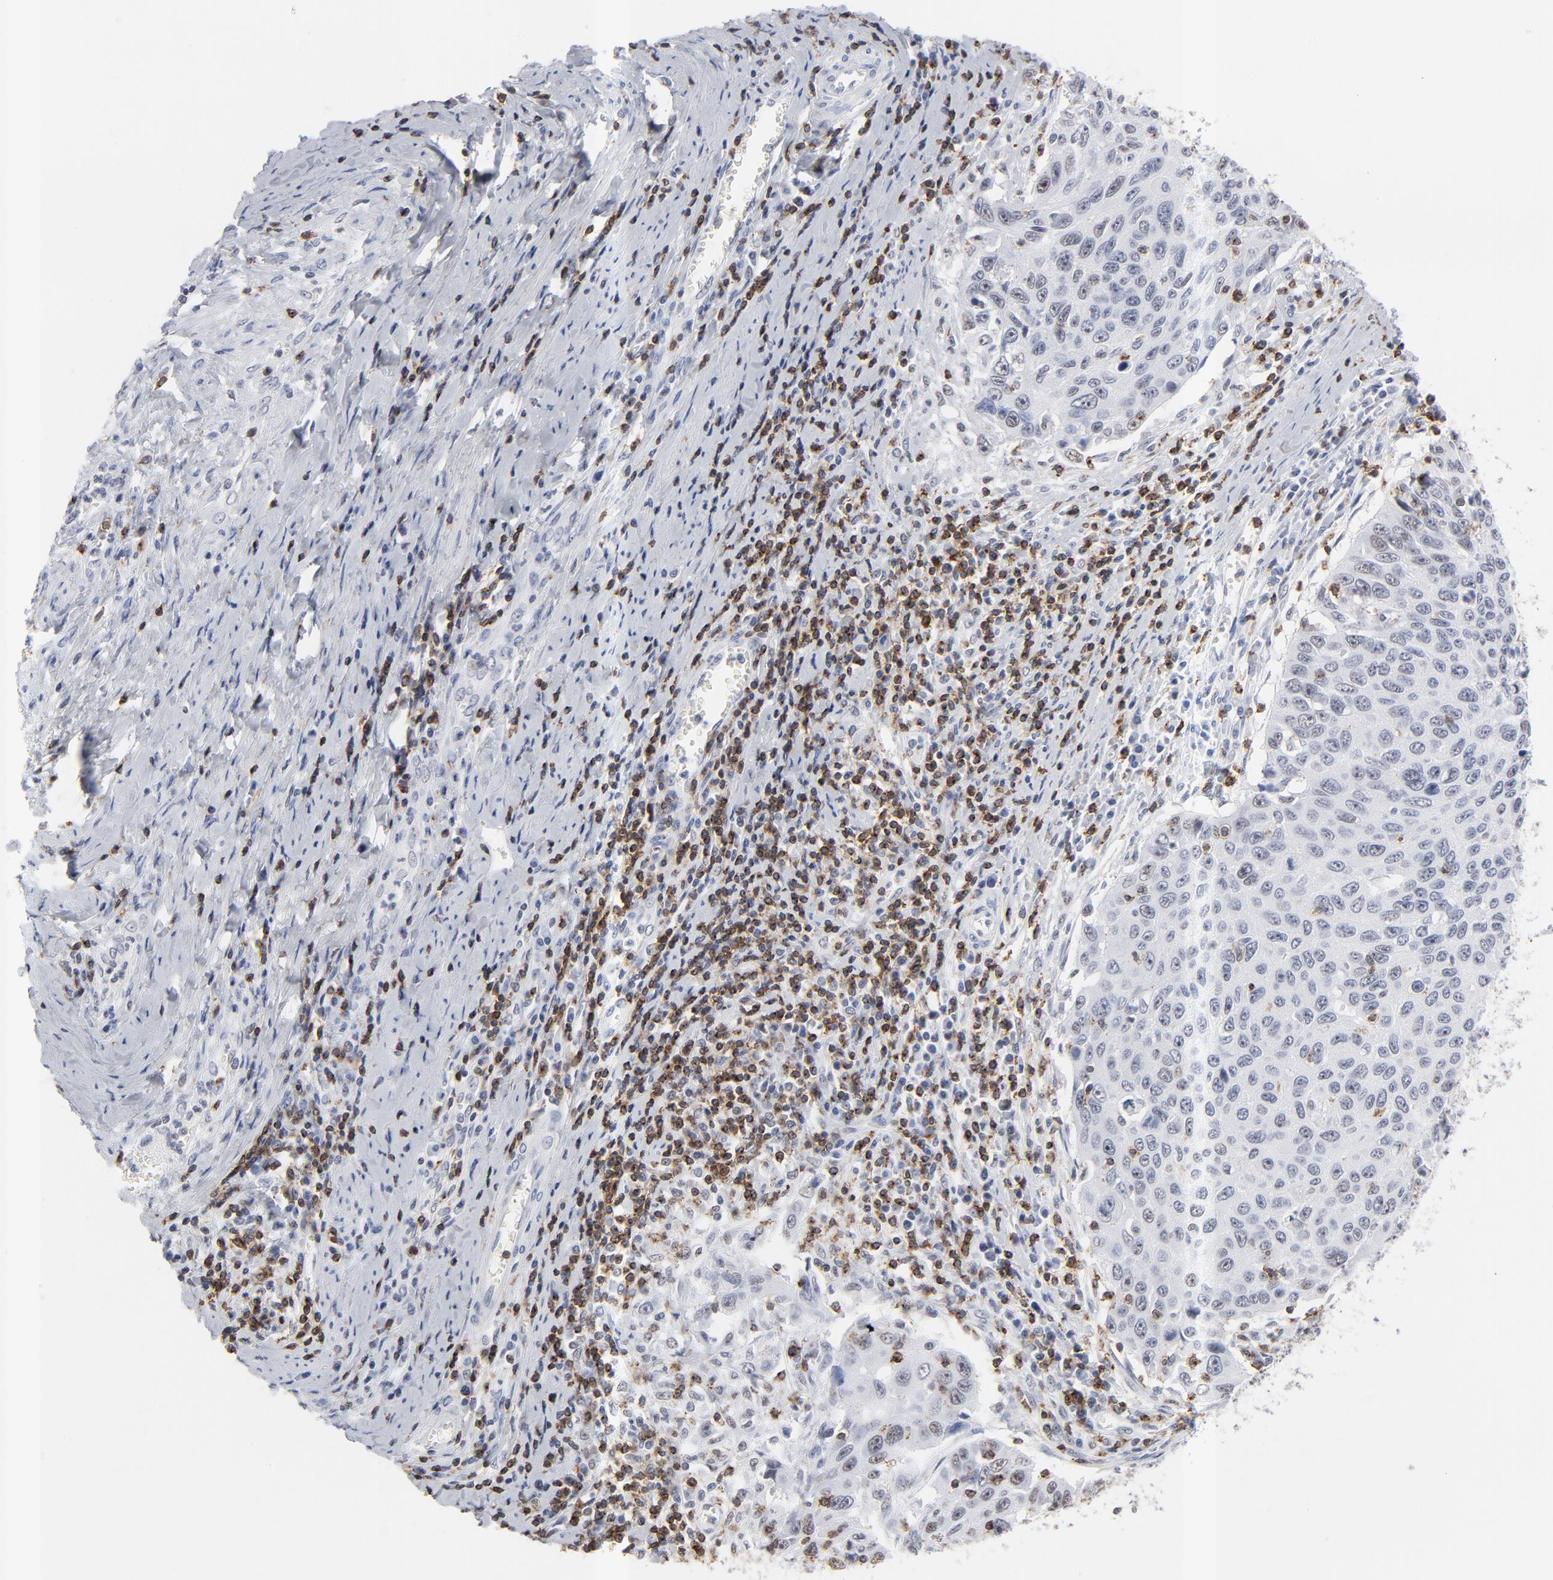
{"staining": {"intensity": "negative", "quantity": "none", "location": "none"}, "tissue": "cervical cancer", "cell_type": "Tumor cells", "image_type": "cancer", "snomed": [{"axis": "morphology", "description": "Squamous cell carcinoma, NOS"}, {"axis": "topography", "description": "Cervix"}], "caption": "An immunohistochemistry (IHC) micrograph of cervical squamous cell carcinoma is shown. There is no staining in tumor cells of cervical squamous cell carcinoma.", "gene": "CD2", "patient": {"sex": "female", "age": 53}}